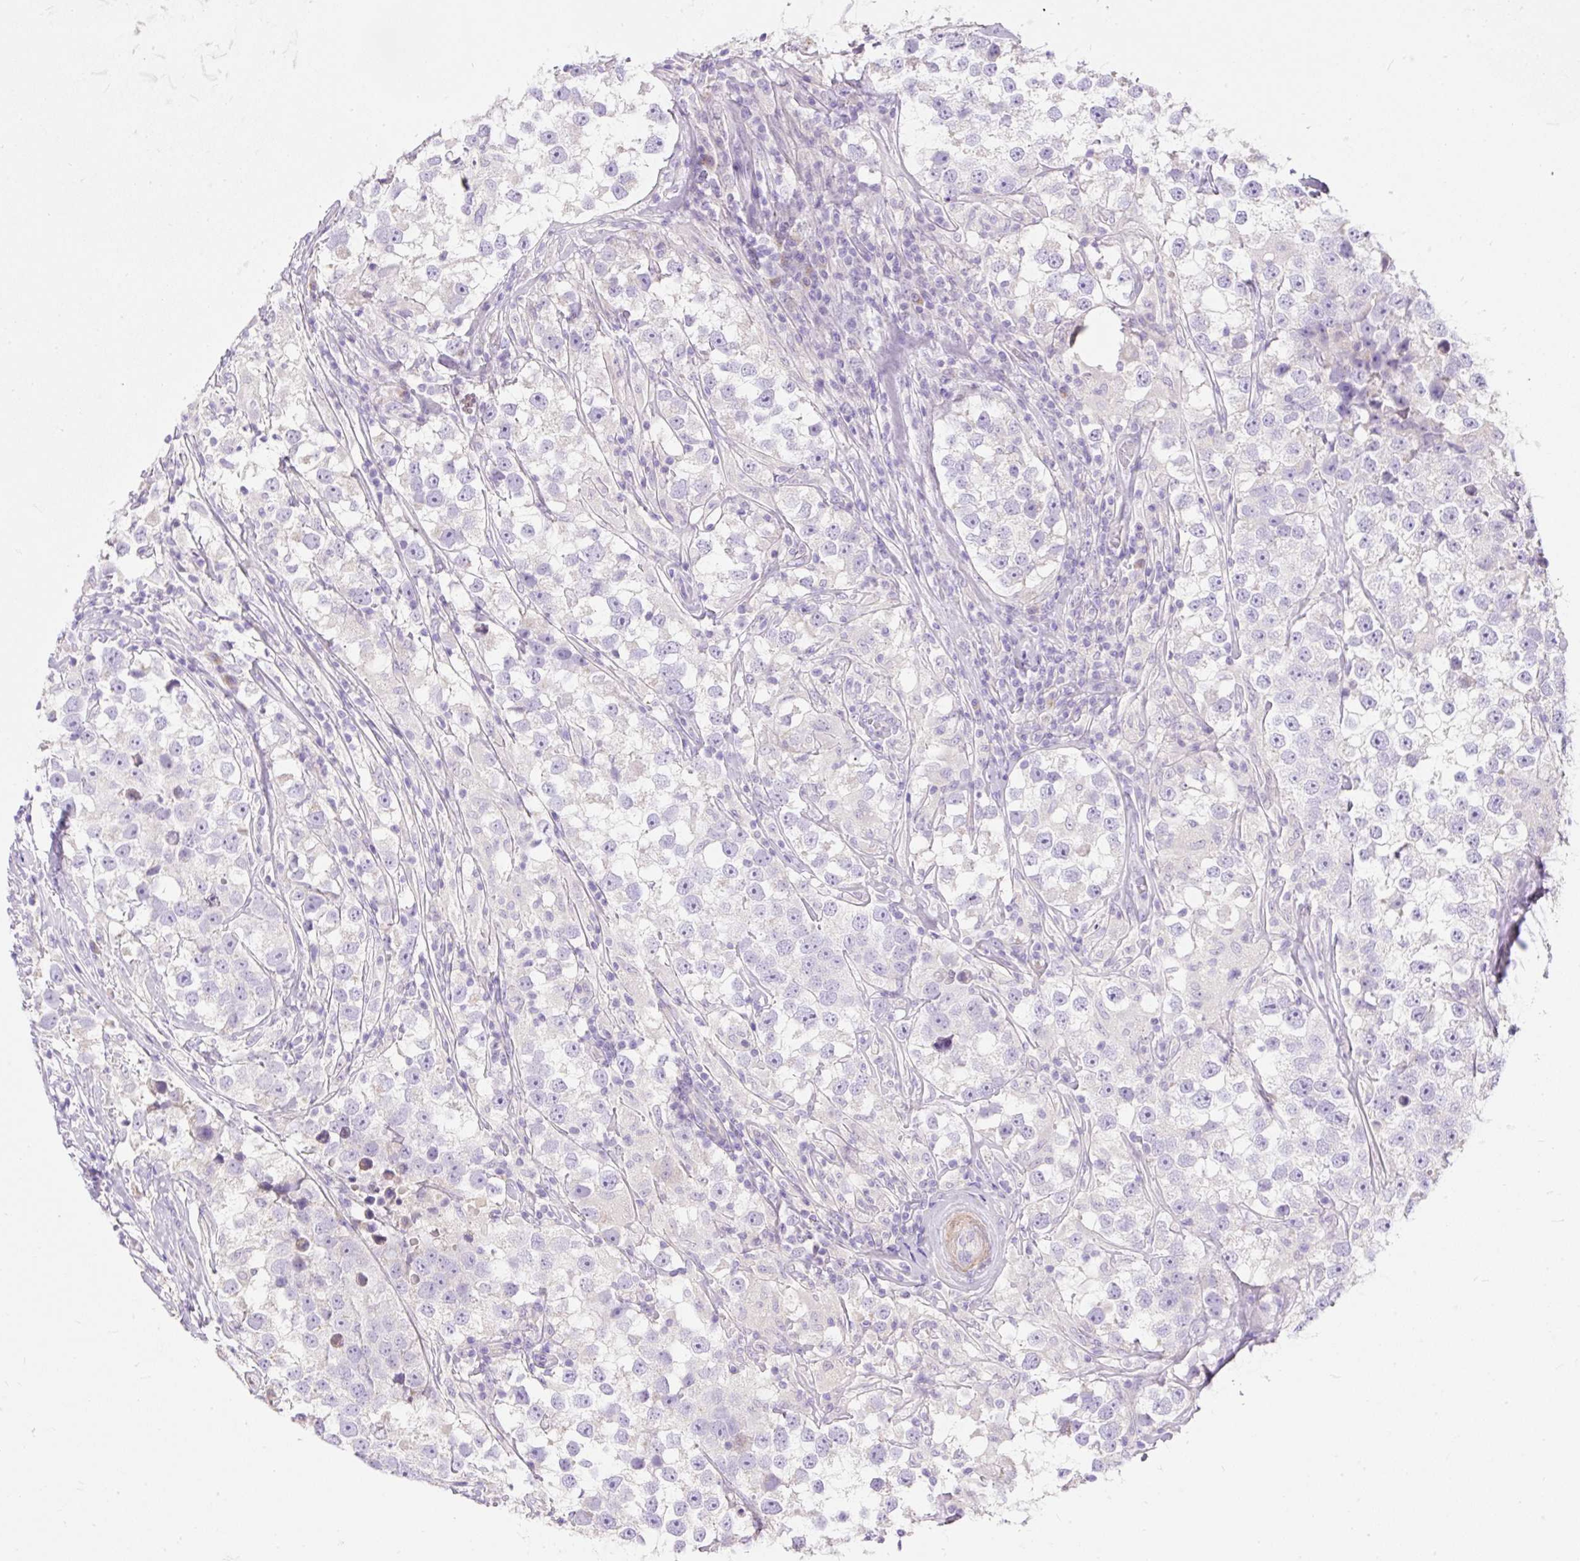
{"staining": {"intensity": "negative", "quantity": "none", "location": "none"}, "tissue": "testis cancer", "cell_type": "Tumor cells", "image_type": "cancer", "snomed": [{"axis": "morphology", "description": "Seminoma, NOS"}, {"axis": "topography", "description": "Testis"}], "caption": "Immunohistochemistry (IHC) photomicrograph of neoplastic tissue: testis seminoma stained with DAB (3,3'-diaminobenzidine) reveals no significant protein expression in tumor cells. (DAB immunohistochemistry (IHC) visualized using brightfield microscopy, high magnification).", "gene": "SUSD5", "patient": {"sex": "male", "age": 46}}